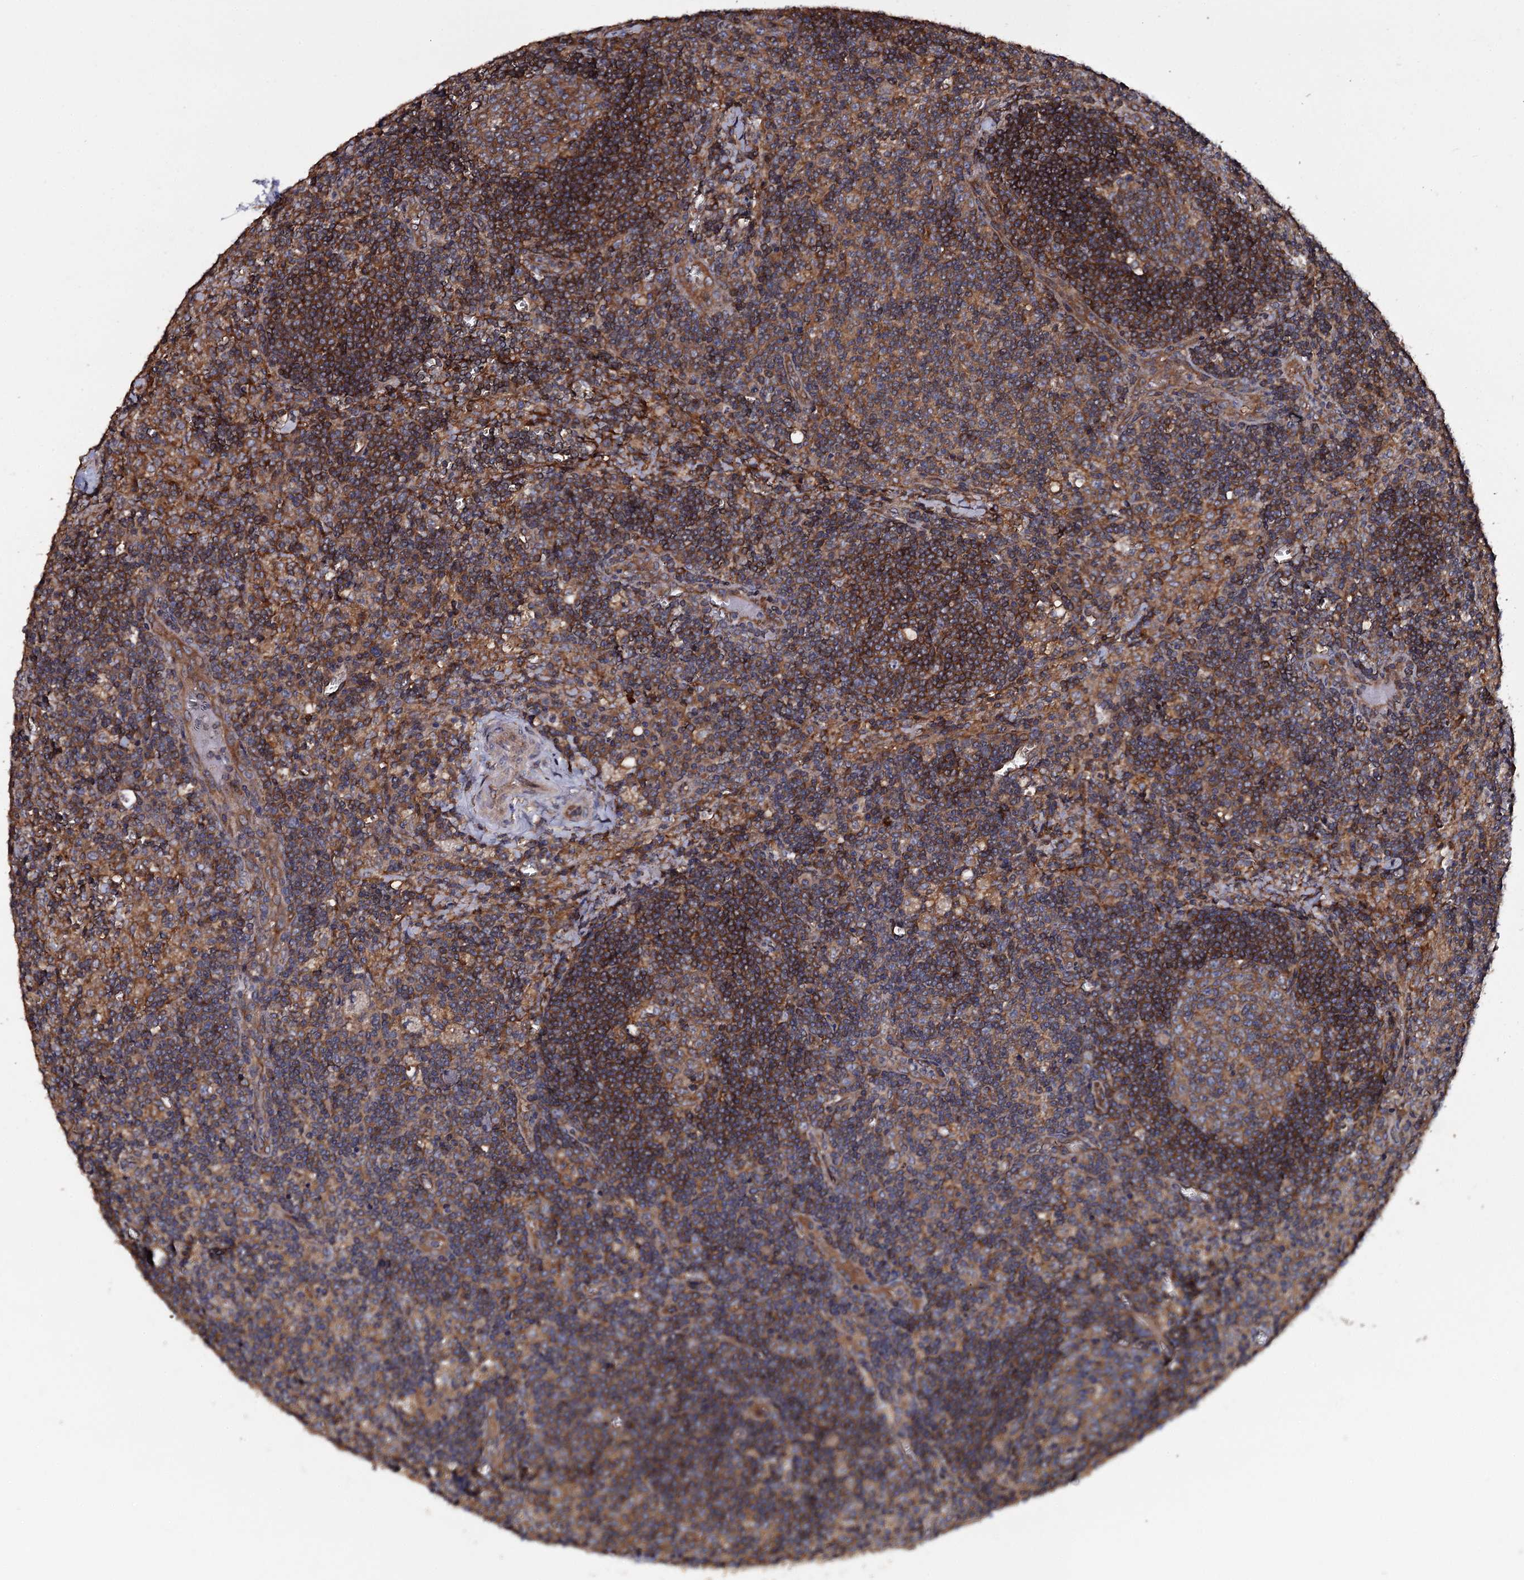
{"staining": {"intensity": "moderate", "quantity": ">75%", "location": "cytoplasmic/membranous"}, "tissue": "lymph node", "cell_type": "Germinal center cells", "image_type": "normal", "snomed": [{"axis": "morphology", "description": "Normal tissue, NOS"}, {"axis": "topography", "description": "Lymph node"}], "caption": "Moderate cytoplasmic/membranous positivity is appreciated in about >75% of germinal center cells in normal lymph node.", "gene": "TTC23", "patient": {"sex": "male", "age": 58}}